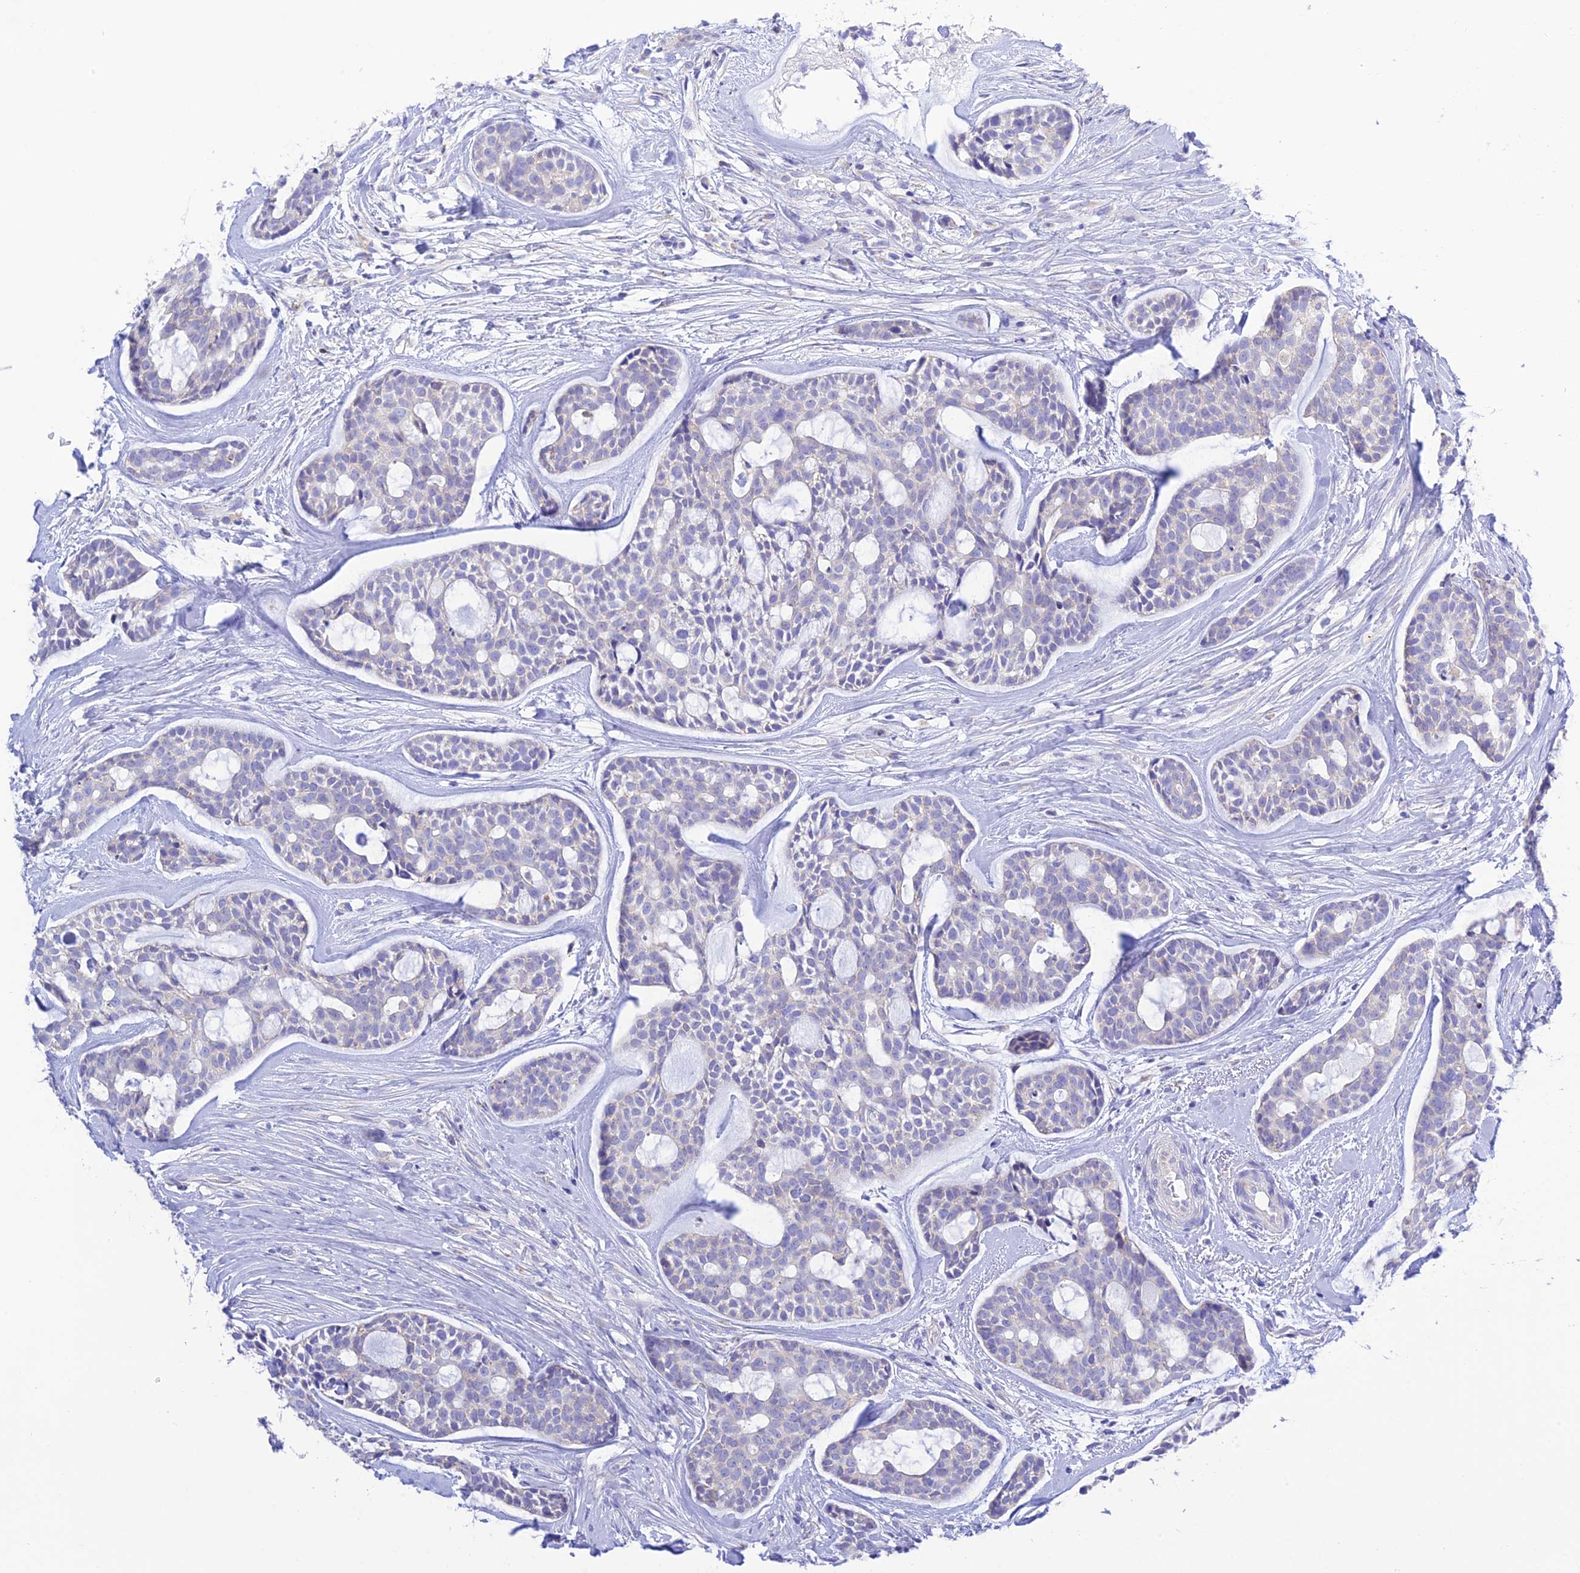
{"staining": {"intensity": "negative", "quantity": "none", "location": "none"}, "tissue": "head and neck cancer", "cell_type": "Tumor cells", "image_type": "cancer", "snomed": [{"axis": "morphology", "description": "Normal tissue, NOS"}, {"axis": "morphology", "description": "Adenocarcinoma, NOS"}, {"axis": "topography", "description": "Subcutis"}, {"axis": "topography", "description": "Nasopharynx"}, {"axis": "topography", "description": "Head-Neck"}], "caption": "A histopathology image of human head and neck cancer is negative for staining in tumor cells. The staining is performed using DAB brown chromogen with nuclei counter-stained in using hematoxylin.", "gene": "CHSY3", "patient": {"sex": "female", "age": 73}}